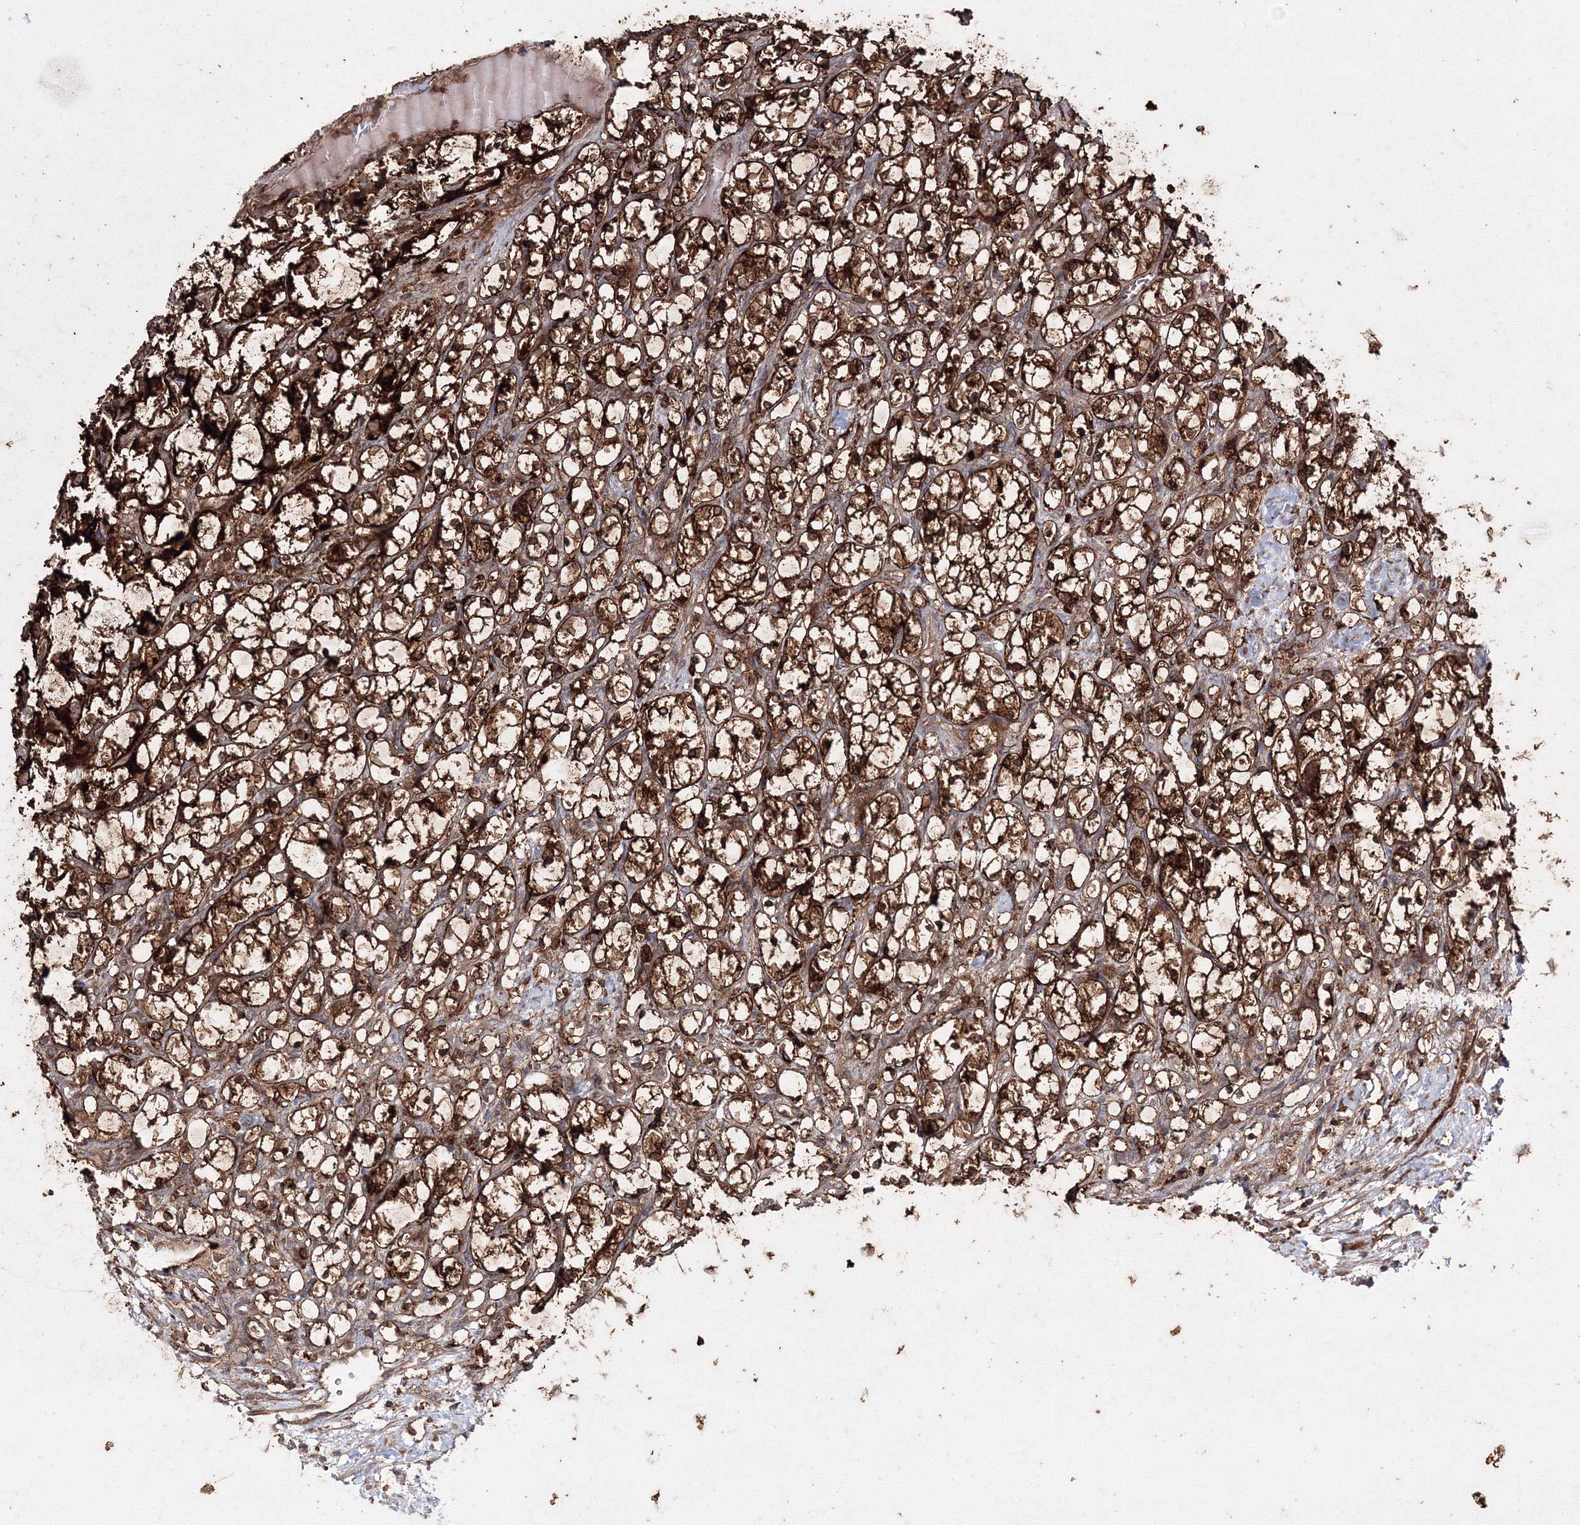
{"staining": {"intensity": "strong", "quantity": ">75%", "location": "cytoplasmic/membranous"}, "tissue": "renal cancer", "cell_type": "Tumor cells", "image_type": "cancer", "snomed": [{"axis": "morphology", "description": "Adenocarcinoma, NOS"}, {"axis": "topography", "description": "Kidney"}], "caption": "Adenocarcinoma (renal) stained with DAB (3,3'-diaminobenzidine) IHC displays high levels of strong cytoplasmic/membranous staining in about >75% of tumor cells. (DAB = brown stain, brightfield microscopy at high magnification).", "gene": "DDO", "patient": {"sex": "female", "age": 69}}